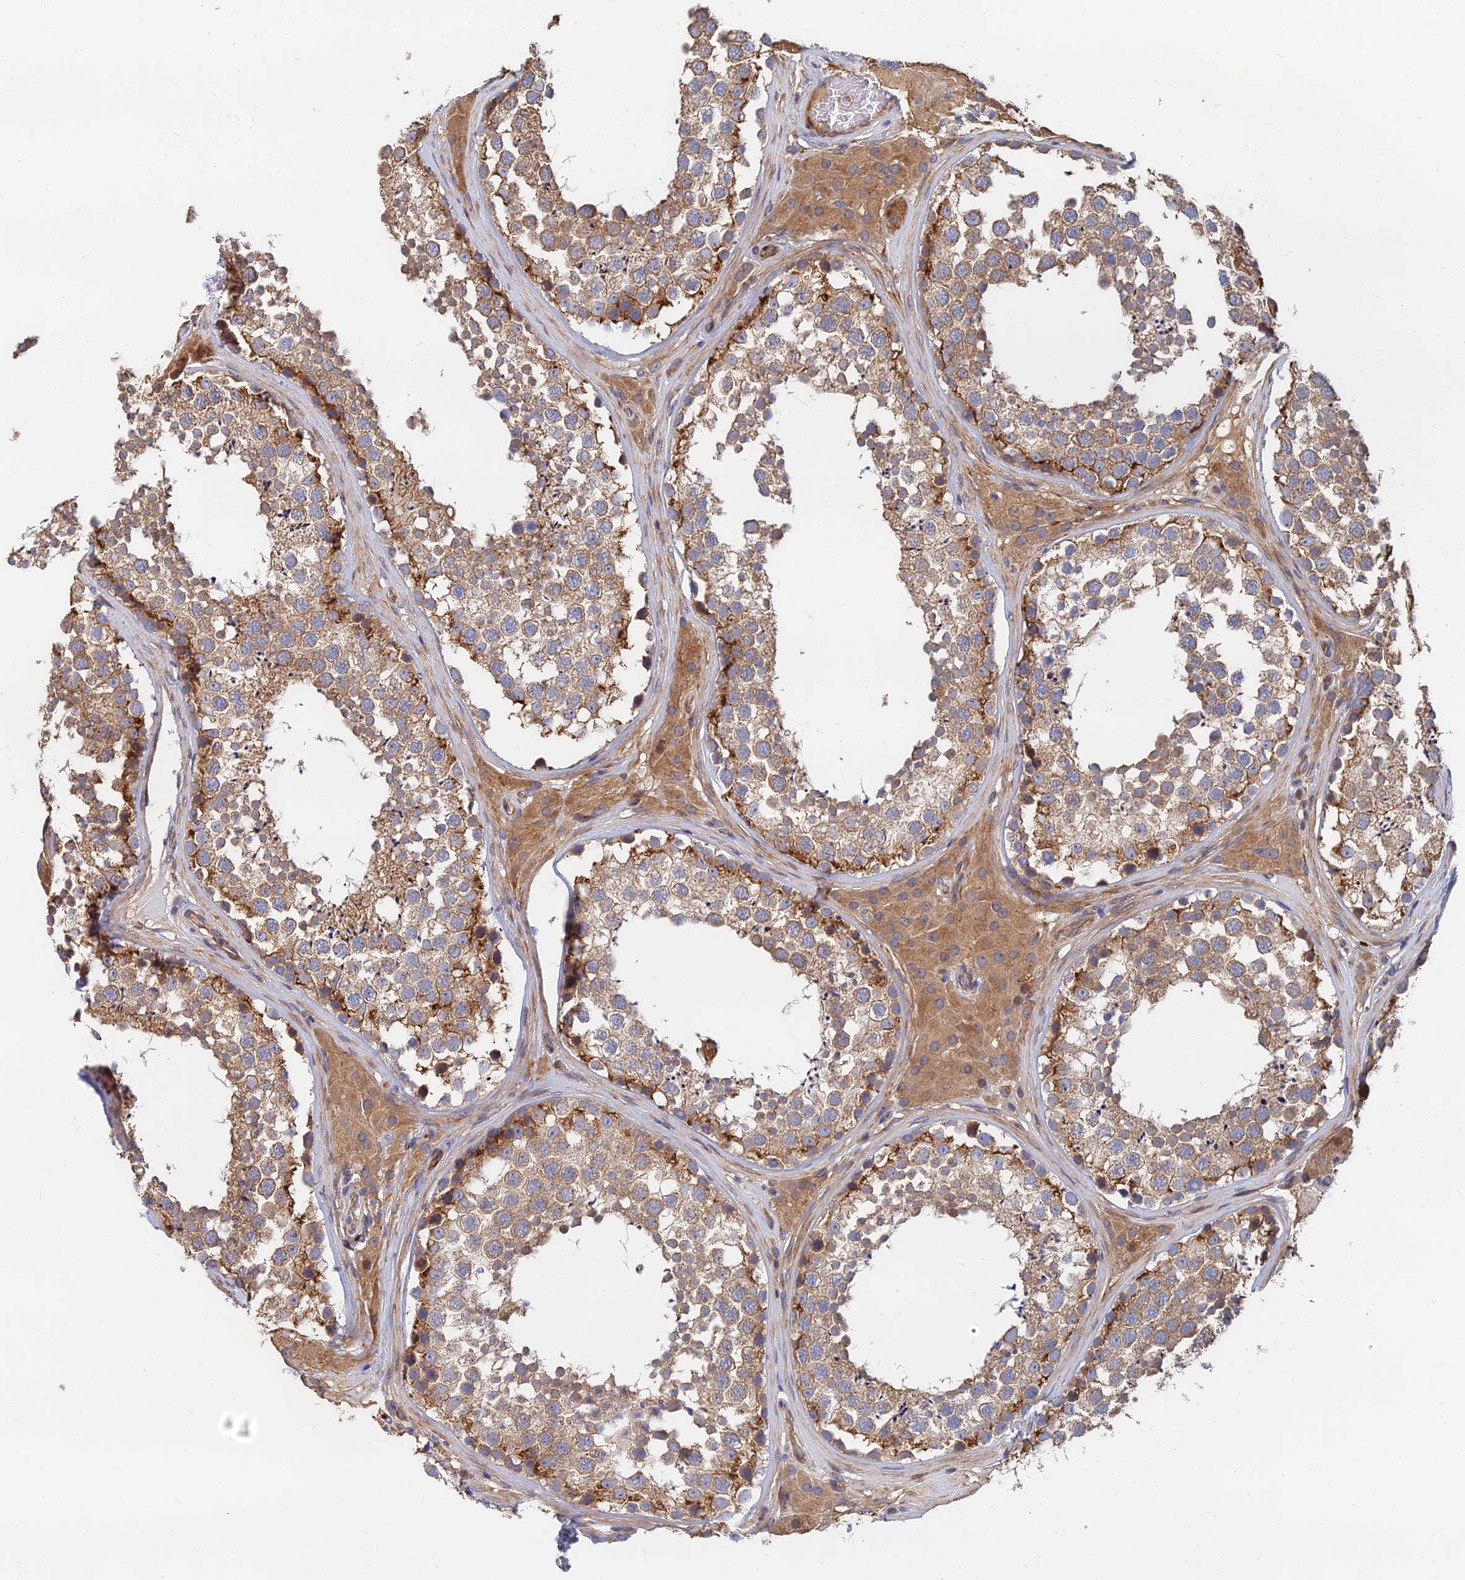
{"staining": {"intensity": "moderate", "quantity": ">75%", "location": "cytoplasmic/membranous"}, "tissue": "testis", "cell_type": "Cells in seminiferous ducts", "image_type": "normal", "snomed": [{"axis": "morphology", "description": "Normal tissue, NOS"}, {"axis": "topography", "description": "Testis"}], "caption": "DAB (3,3'-diaminobenzidine) immunohistochemical staining of normal human testis reveals moderate cytoplasmic/membranous protein staining in about >75% of cells in seminiferous ducts. Nuclei are stained in blue.", "gene": "CCZ1B", "patient": {"sex": "male", "age": 46}}